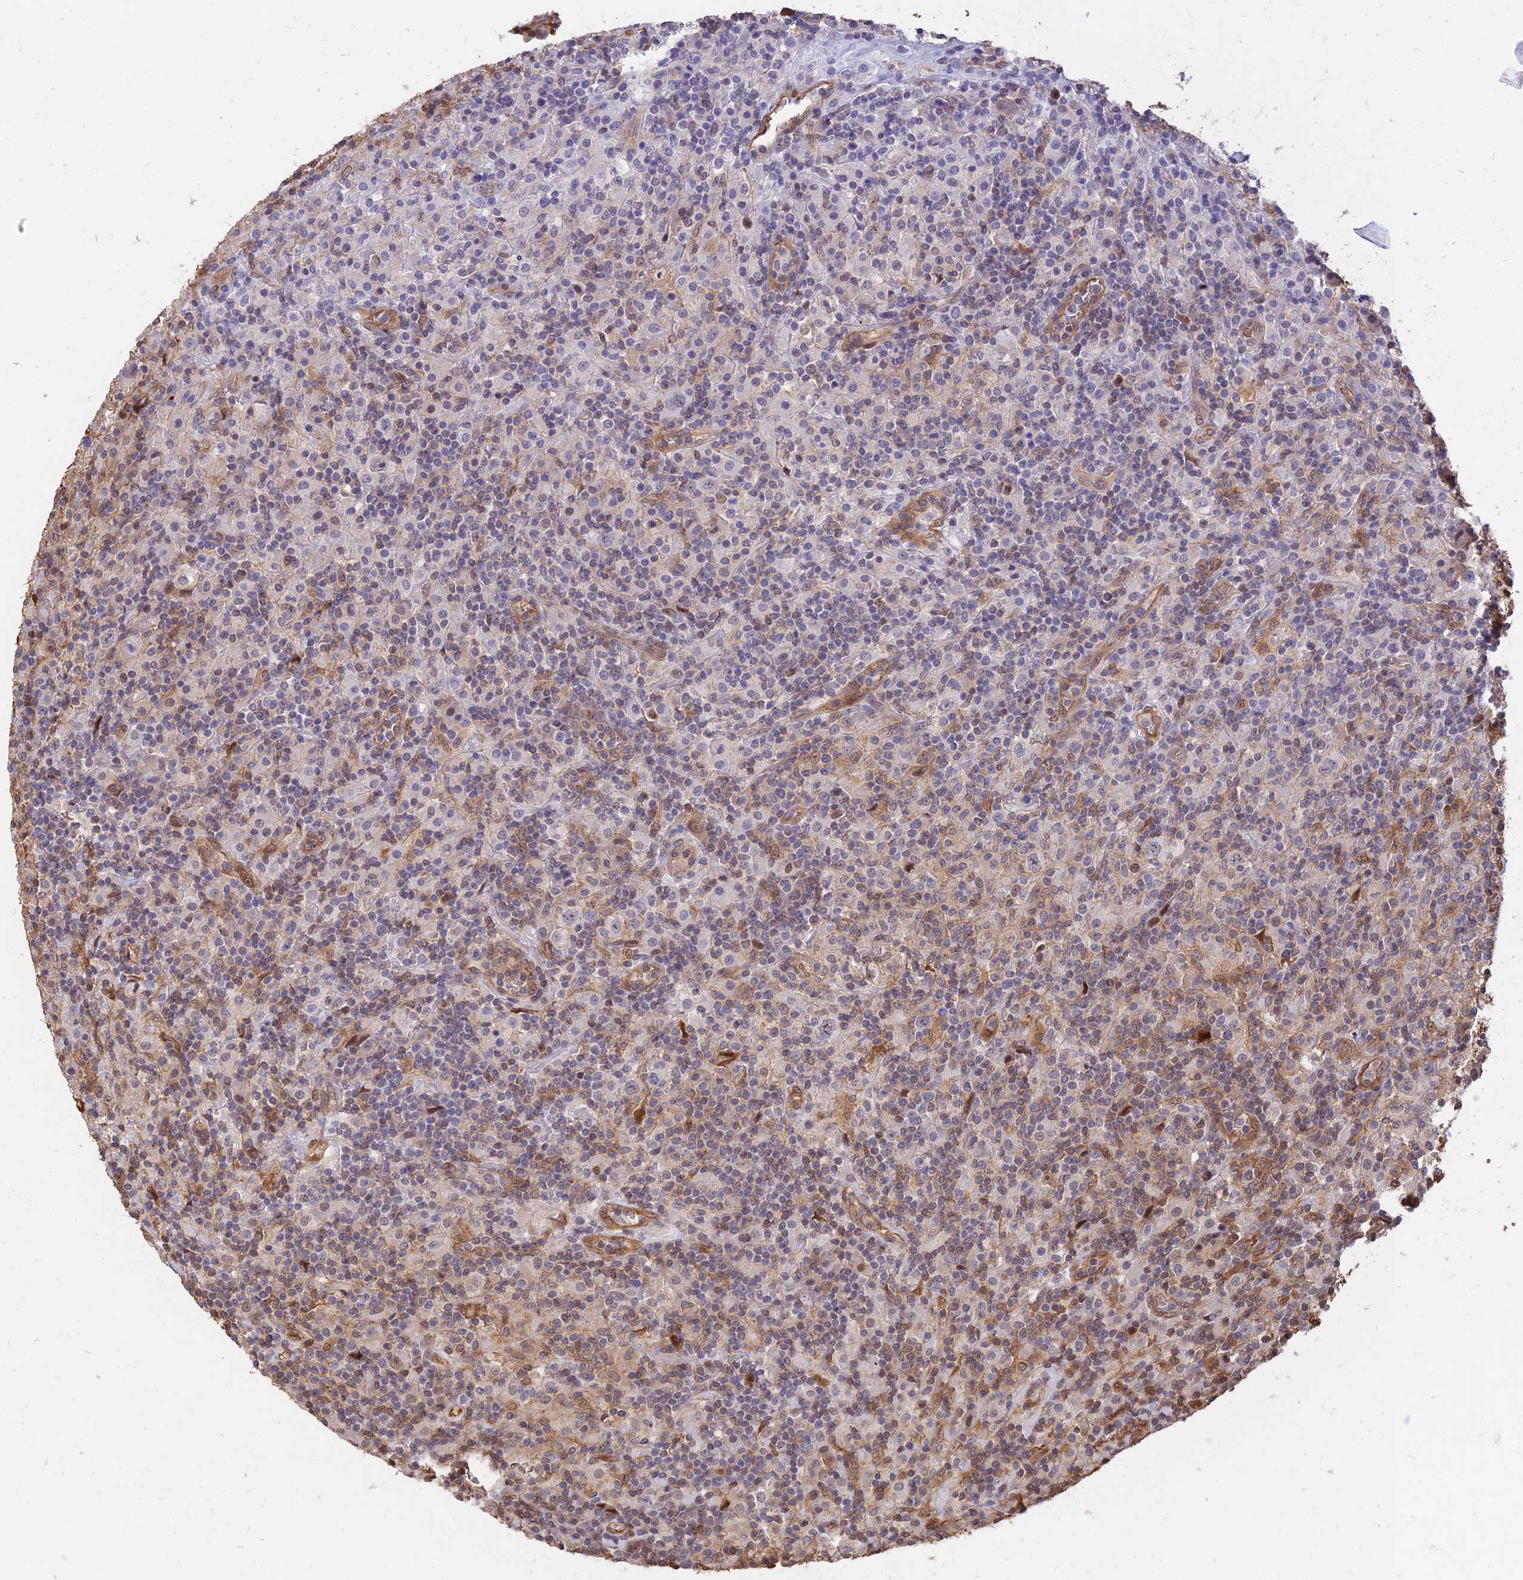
{"staining": {"intensity": "negative", "quantity": "none", "location": "none"}, "tissue": "lymphoma", "cell_type": "Tumor cells", "image_type": "cancer", "snomed": [{"axis": "morphology", "description": "Hodgkin's disease, NOS"}, {"axis": "topography", "description": "Lymph node"}], "caption": "There is no significant positivity in tumor cells of Hodgkin's disease.", "gene": "LRRN3", "patient": {"sex": "male", "age": 70}}